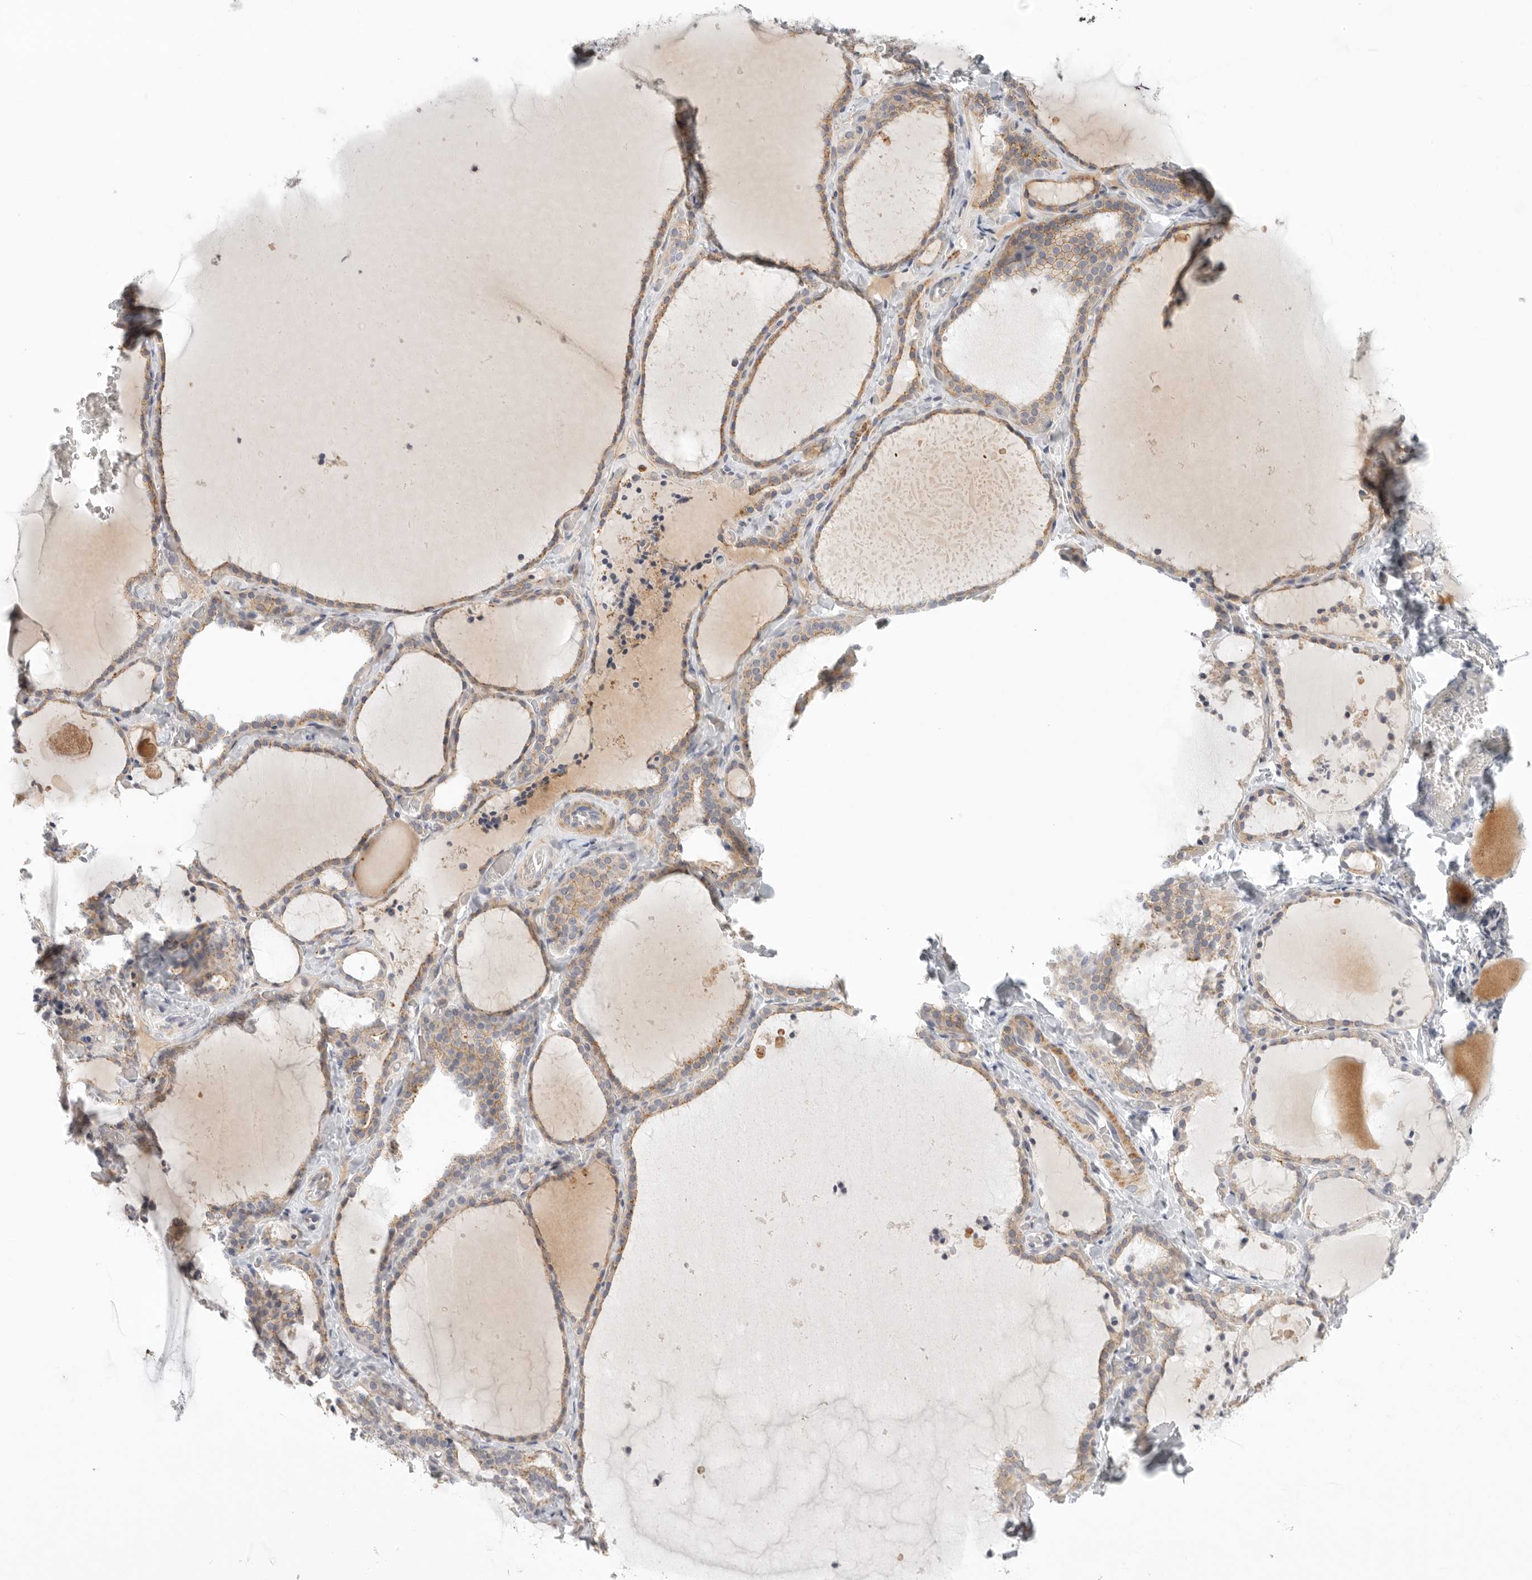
{"staining": {"intensity": "weak", "quantity": ">75%", "location": "cytoplasmic/membranous"}, "tissue": "thyroid gland", "cell_type": "Glandular cells", "image_type": "normal", "snomed": [{"axis": "morphology", "description": "Normal tissue, NOS"}, {"axis": "topography", "description": "Thyroid gland"}], "caption": "Unremarkable thyroid gland demonstrates weak cytoplasmic/membranous expression in approximately >75% of glandular cells Immunohistochemistry stains the protein in brown and the nuclei are stained blue..", "gene": "STAB2", "patient": {"sex": "female", "age": 22}}